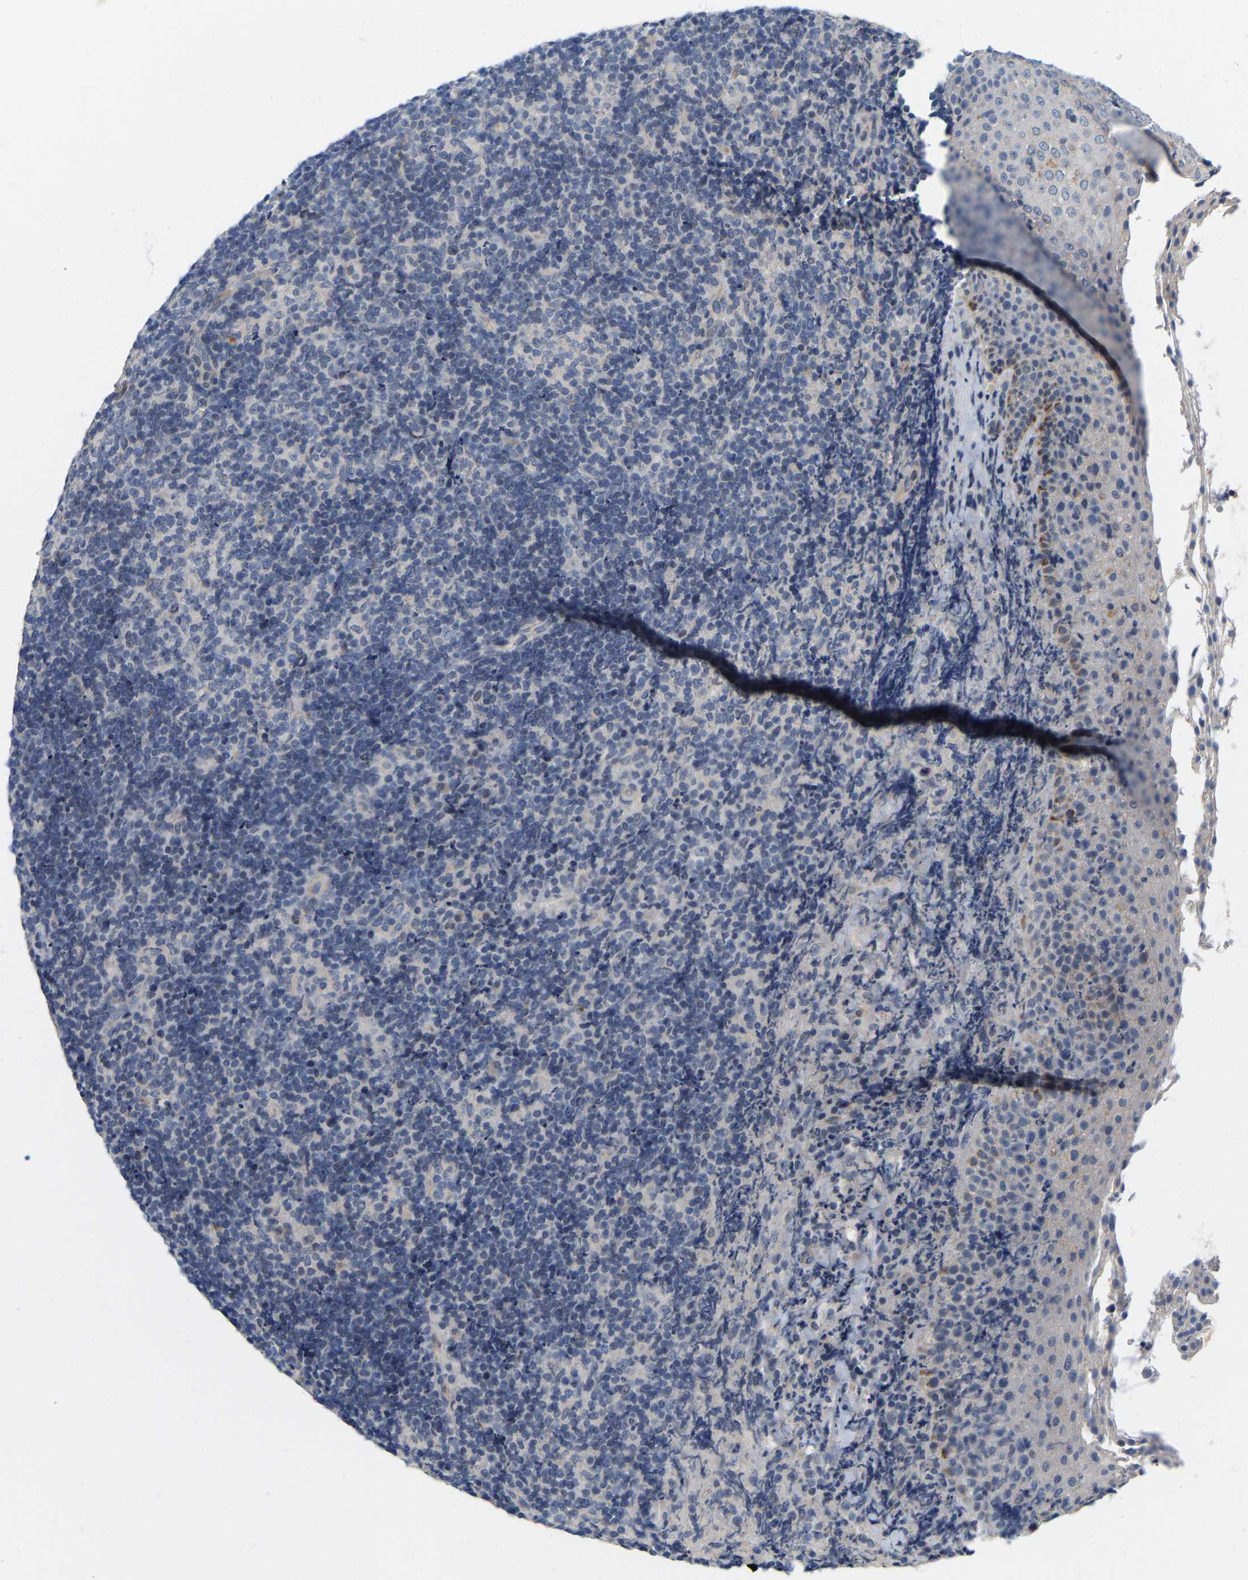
{"staining": {"intensity": "negative", "quantity": "none", "location": "none"}, "tissue": "lymphoma", "cell_type": "Tumor cells", "image_type": "cancer", "snomed": [{"axis": "morphology", "description": "Malignant lymphoma, non-Hodgkin's type, High grade"}, {"axis": "topography", "description": "Tonsil"}], "caption": "A photomicrograph of human high-grade malignant lymphoma, non-Hodgkin's type is negative for staining in tumor cells.", "gene": "SSH1", "patient": {"sex": "female", "age": 36}}